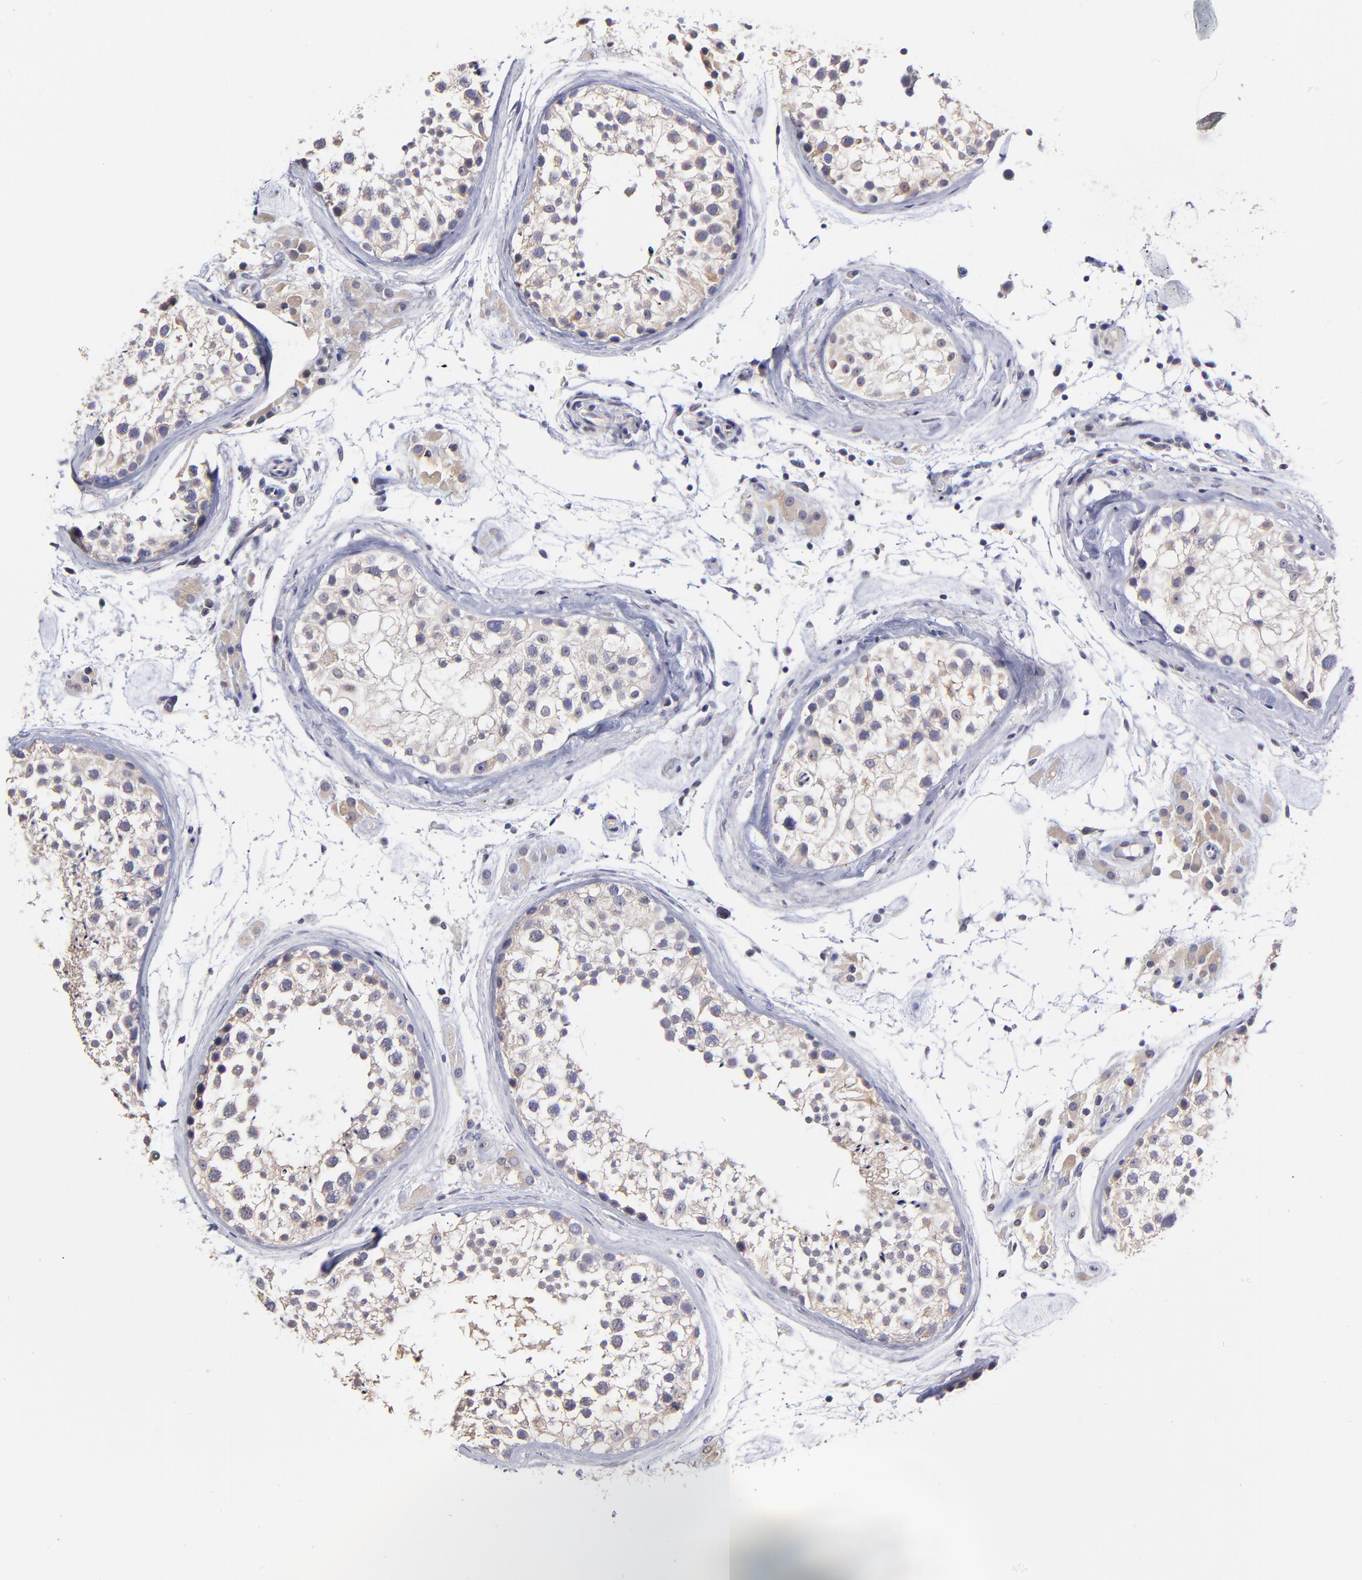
{"staining": {"intensity": "weak", "quantity": "<25%", "location": "cytoplasmic/membranous"}, "tissue": "testis", "cell_type": "Cells in seminiferous ducts", "image_type": "normal", "snomed": [{"axis": "morphology", "description": "Normal tissue, NOS"}, {"axis": "topography", "description": "Testis"}], "caption": "IHC histopathology image of unremarkable testis: testis stained with DAB (3,3'-diaminobenzidine) shows no significant protein expression in cells in seminiferous ducts. The staining is performed using DAB (3,3'-diaminobenzidine) brown chromogen with nuclei counter-stained in using hematoxylin.", "gene": "BTG2", "patient": {"sex": "male", "age": 46}}